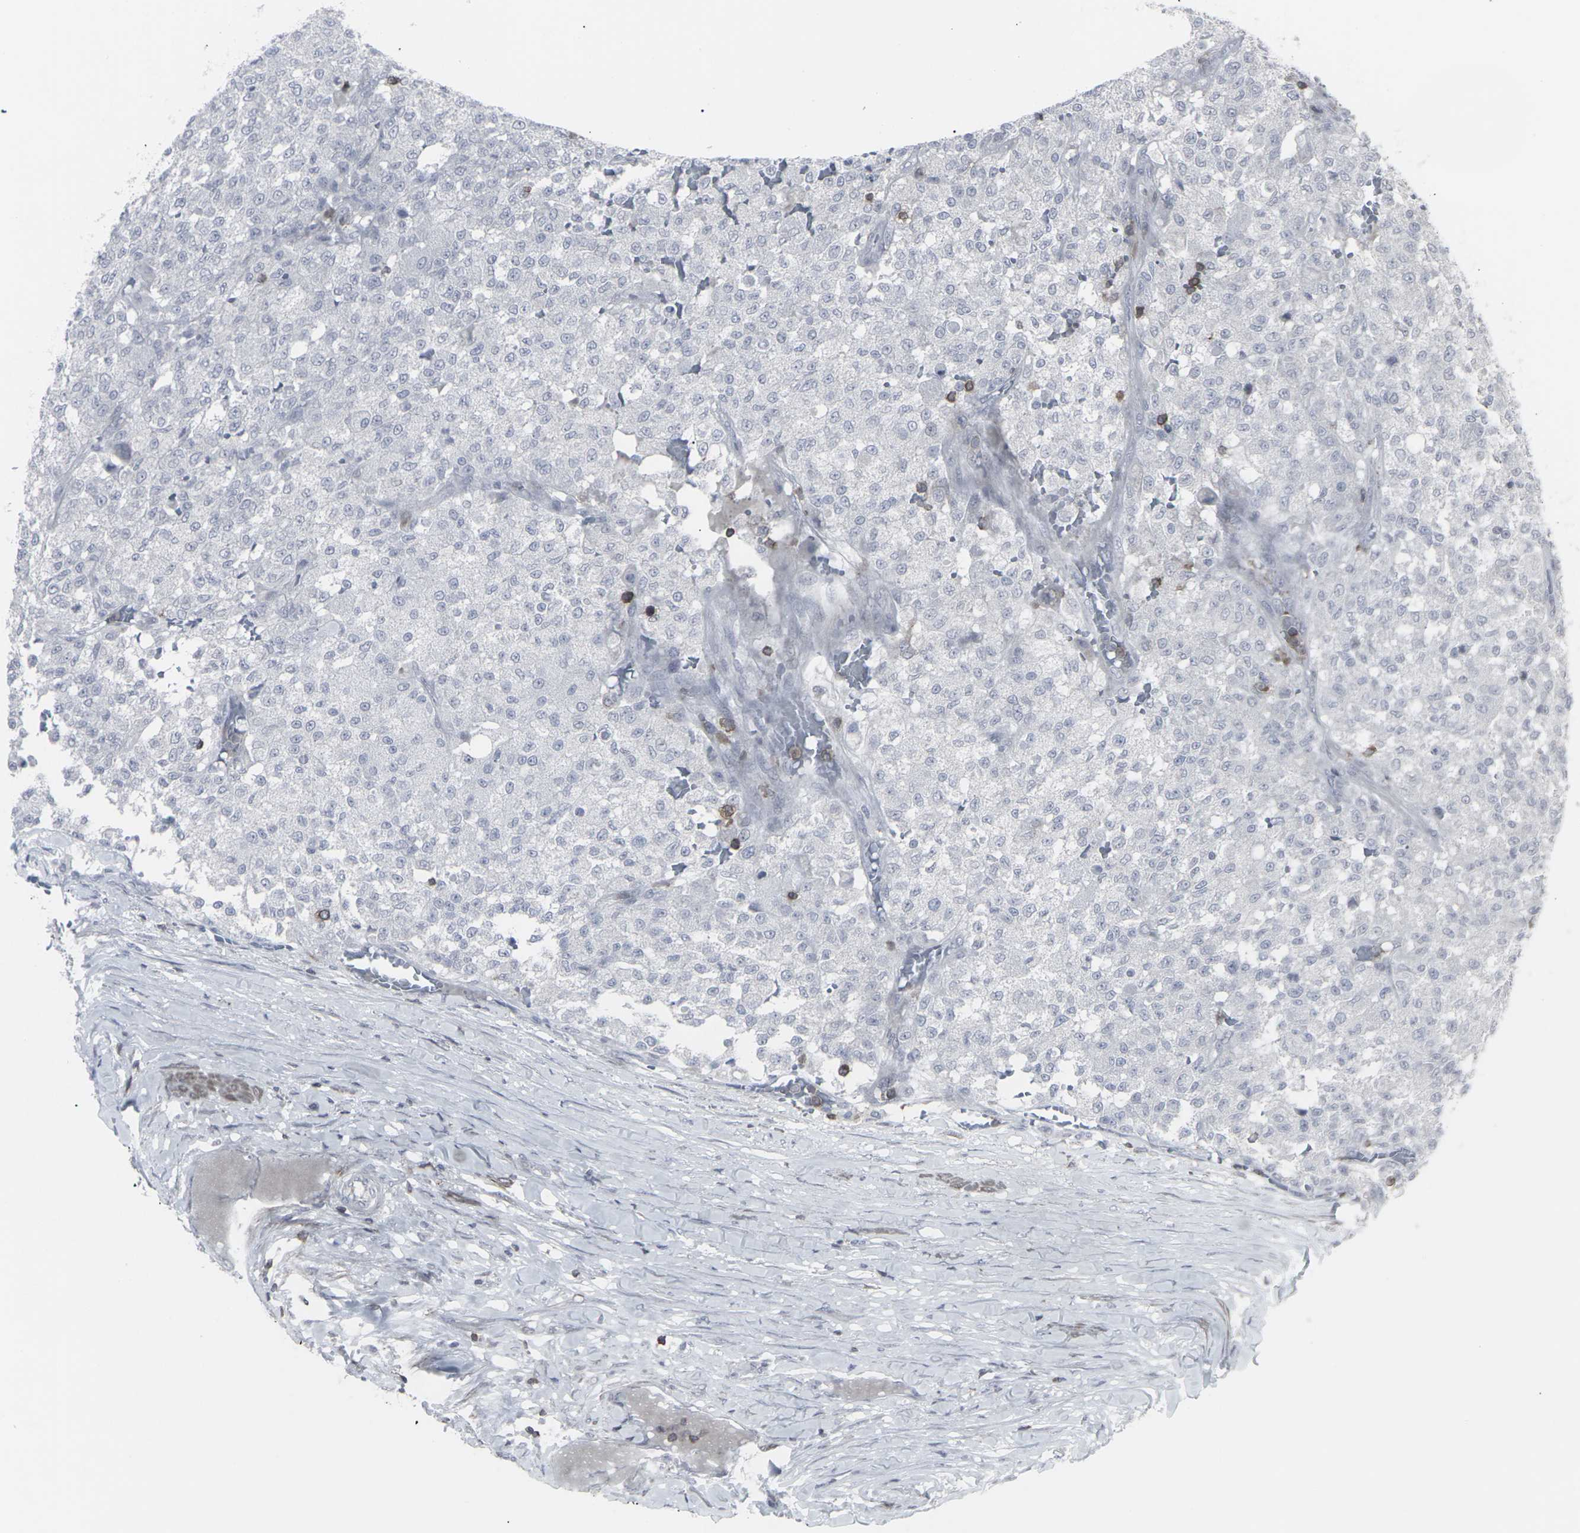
{"staining": {"intensity": "negative", "quantity": "none", "location": "none"}, "tissue": "testis cancer", "cell_type": "Tumor cells", "image_type": "cancer", "snomed": [{"axis": "morphology", "description": "Seminoma, NOS"}, {"axis": "topography", "description": "Testis"}], "caption": "The photomicrograph reveals no significant expression in tumor cells of testis cancer (seminoma).", "gene": "APOBEC2", "patient": {"sex": "male", "age": 59}}